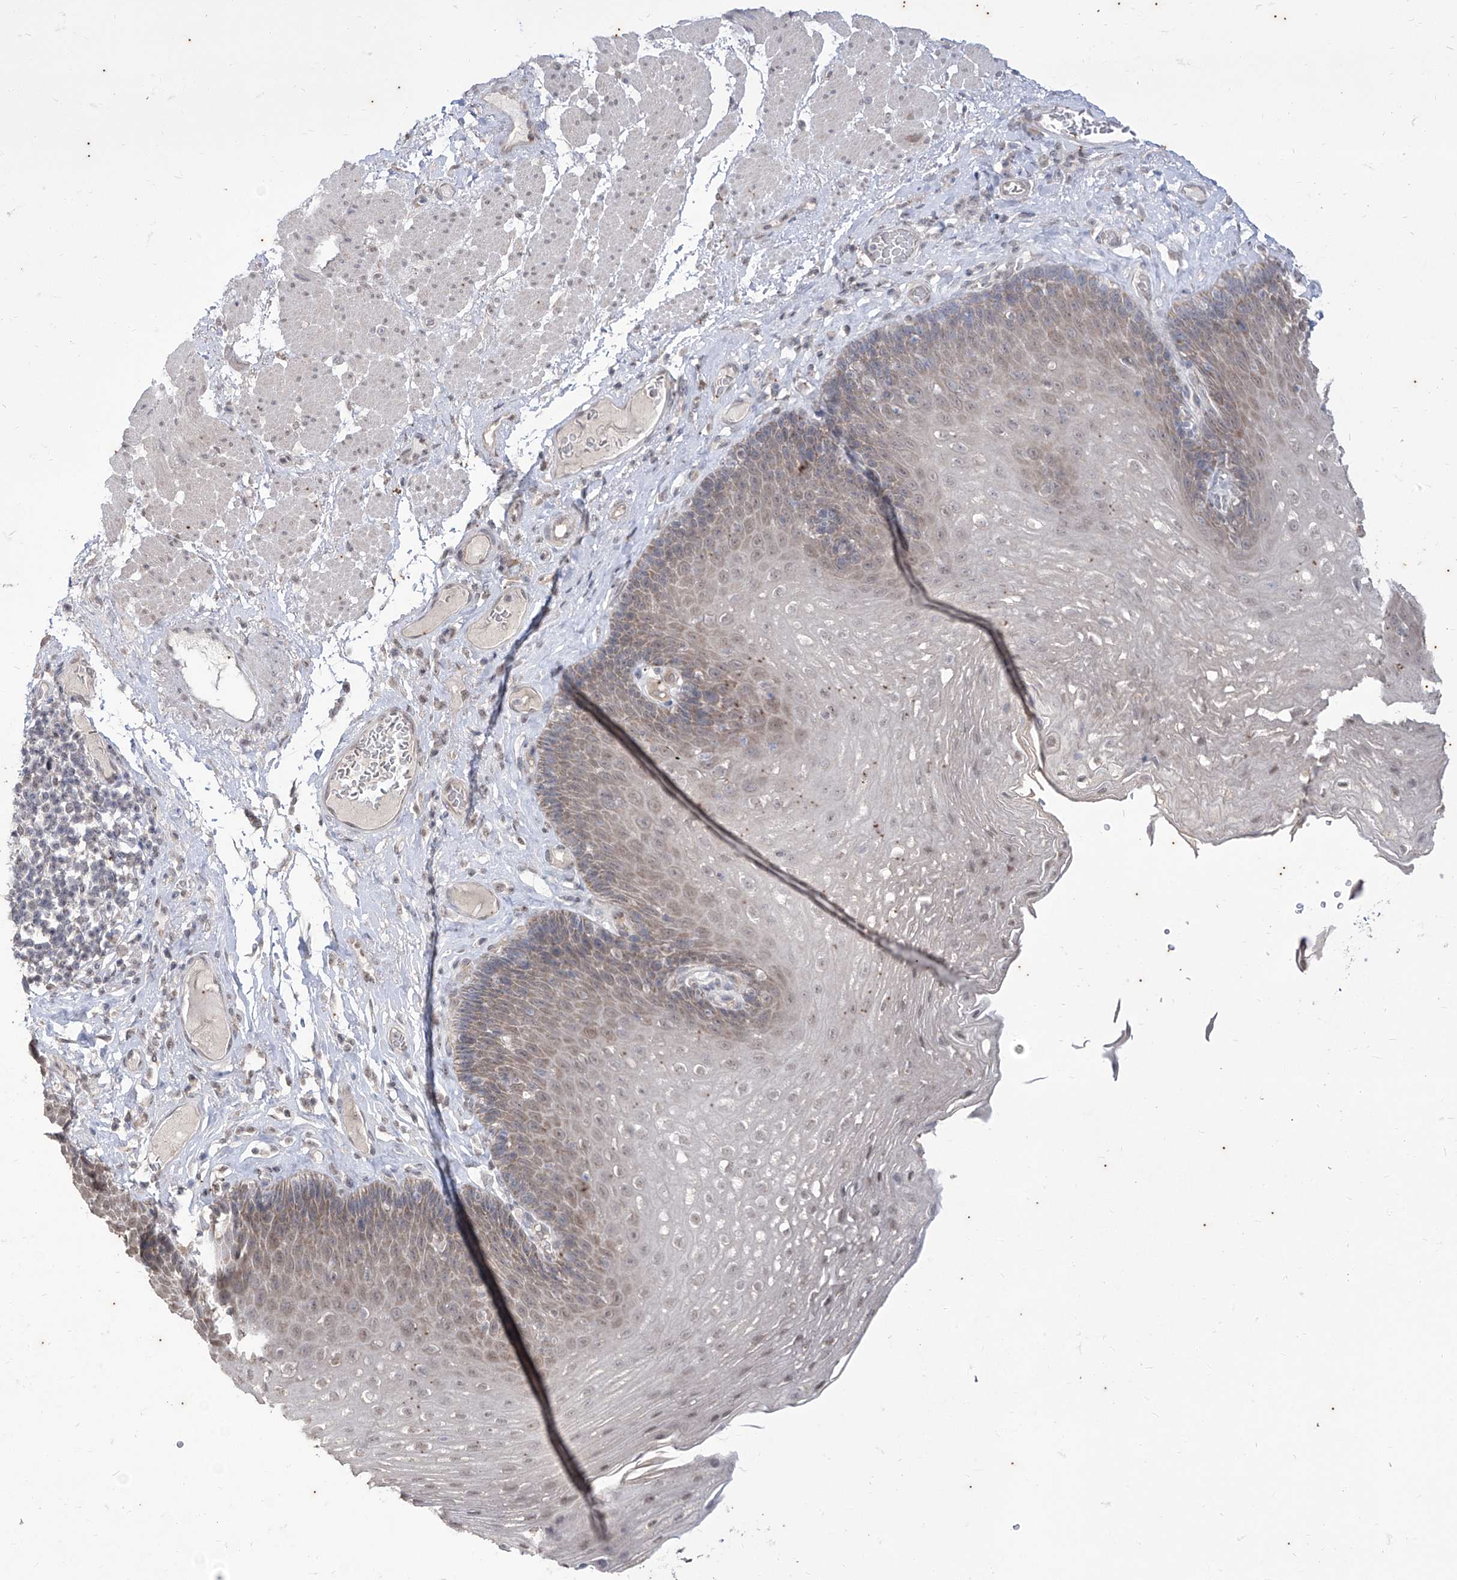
{"staining": {"intensity": "weak", "quantity": "25%-75%", "location": "cytoplasmic/membranous,nuclear"}, "tissue": "esophagus", "cell_type": "Squamous epithelial cells", "image_type": "normal", "snomed": [{"axis": "morphology", "description": "Normal tissue, NOS"}, {"axis": "topography", "description": "Esophagus"}], "caption": "Immunohistochemistry (DAB) staining of normal esophagus displays weak cytoplasmic/membranous,nuclear protein expression in approximately 25%-75% of squamous epithelial cells. The staining was performed using DAB, with brown indicating positive protein expression. Nuclei are stained blue with hematoxylin.", "gene": "PHF20L1", "patient": {"sex": "female", "age": 66}}